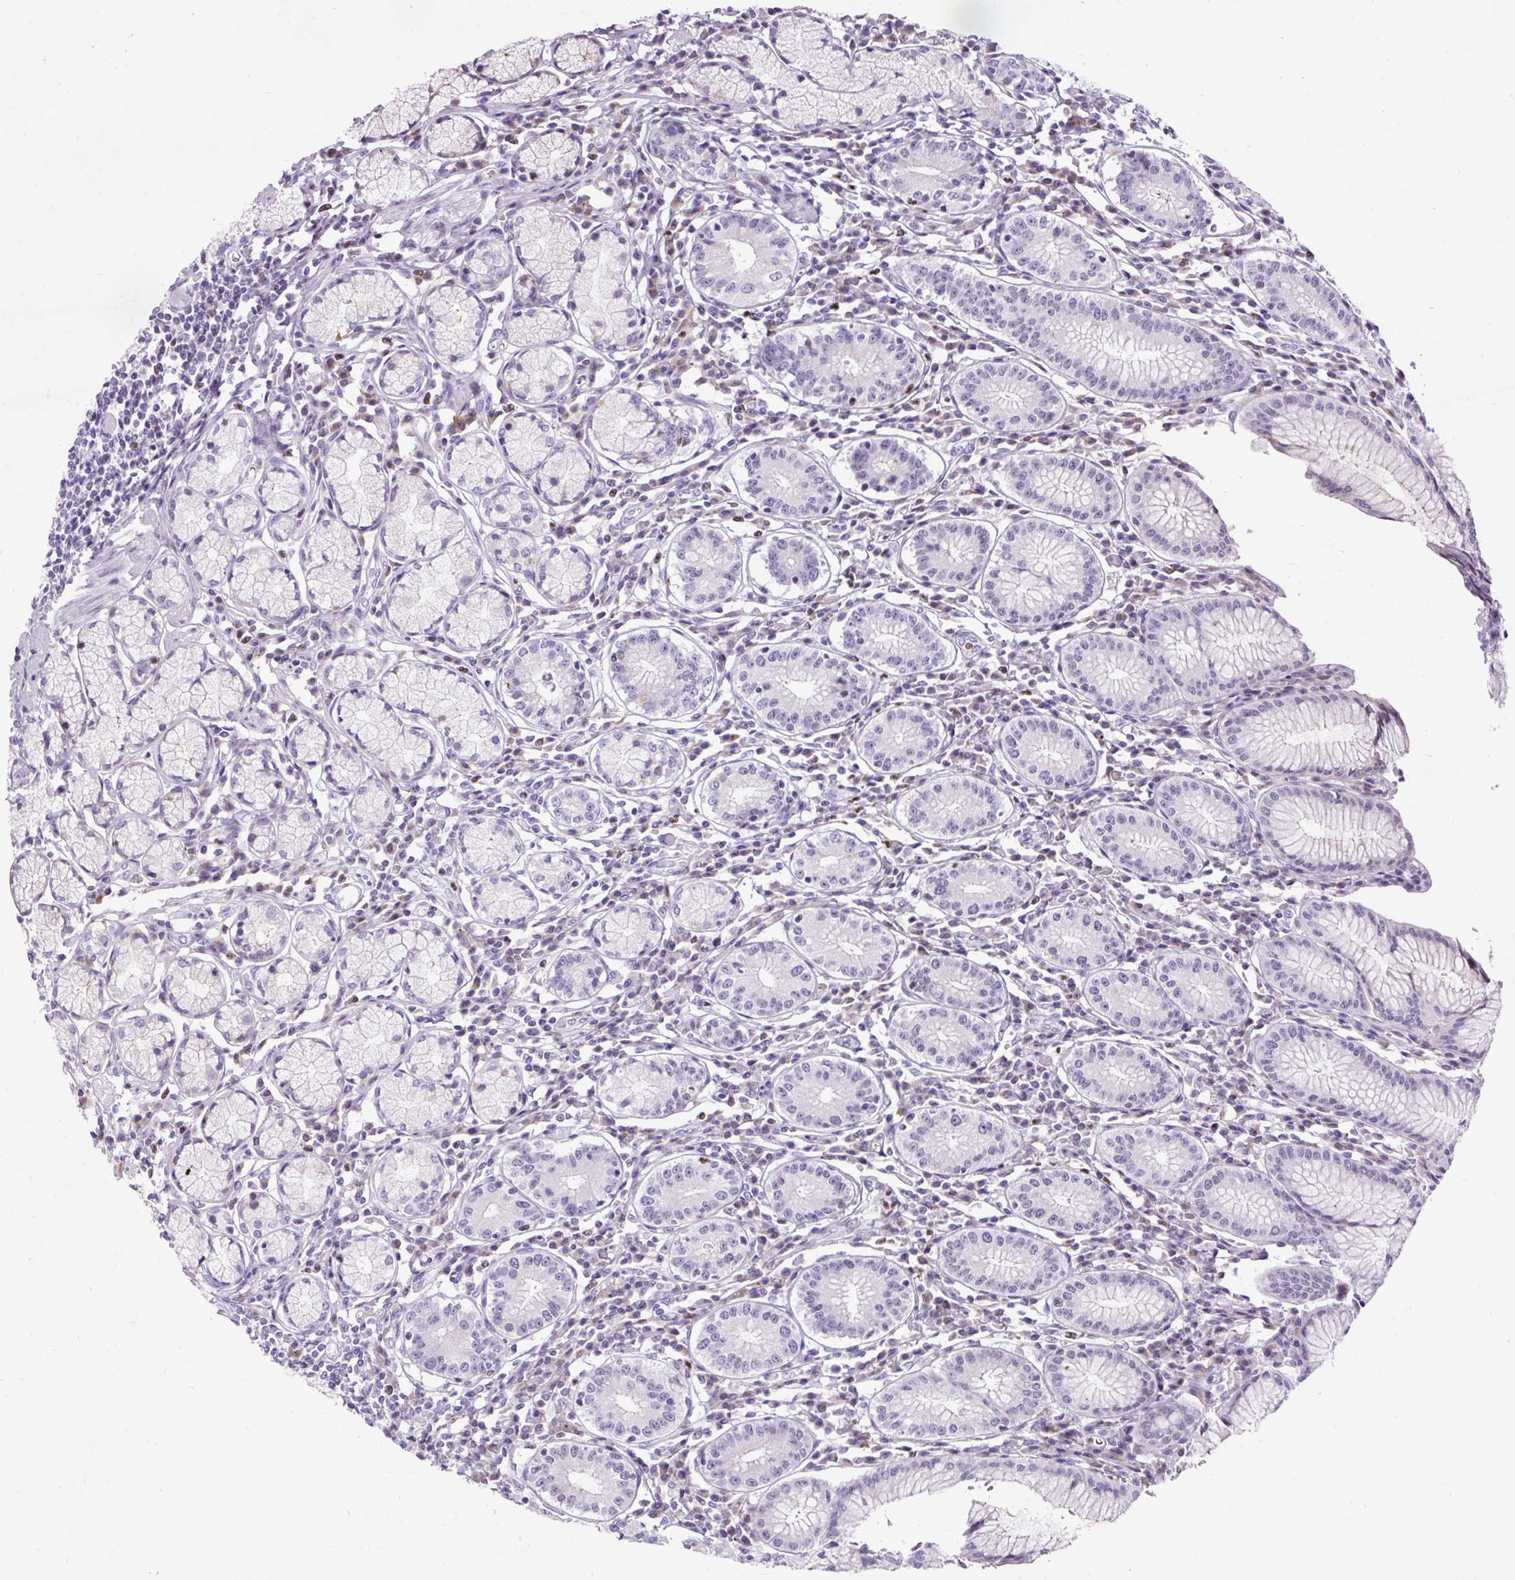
{"staining": {"intensity": "moderate", "quantity": "<25%", "location": "nuclear"}, "tissue": "stomach", "cell_type": "Glandular cells", "image_type": "normal", "snomed": [{"axis": "morphology", "description": "Normal tissue, NOS"}, {"axis": "topography", "description": "Stomach"}], "caption": "Immunohistochemical staining of benign stomach exhibits low levels of moderate nuclear staining in about <25% of glandular cells. (Brightfield microscopy of DAB IHC at high magnification).", "gene": "SPC24", "patient": {"sex": "male", "age": 55}}